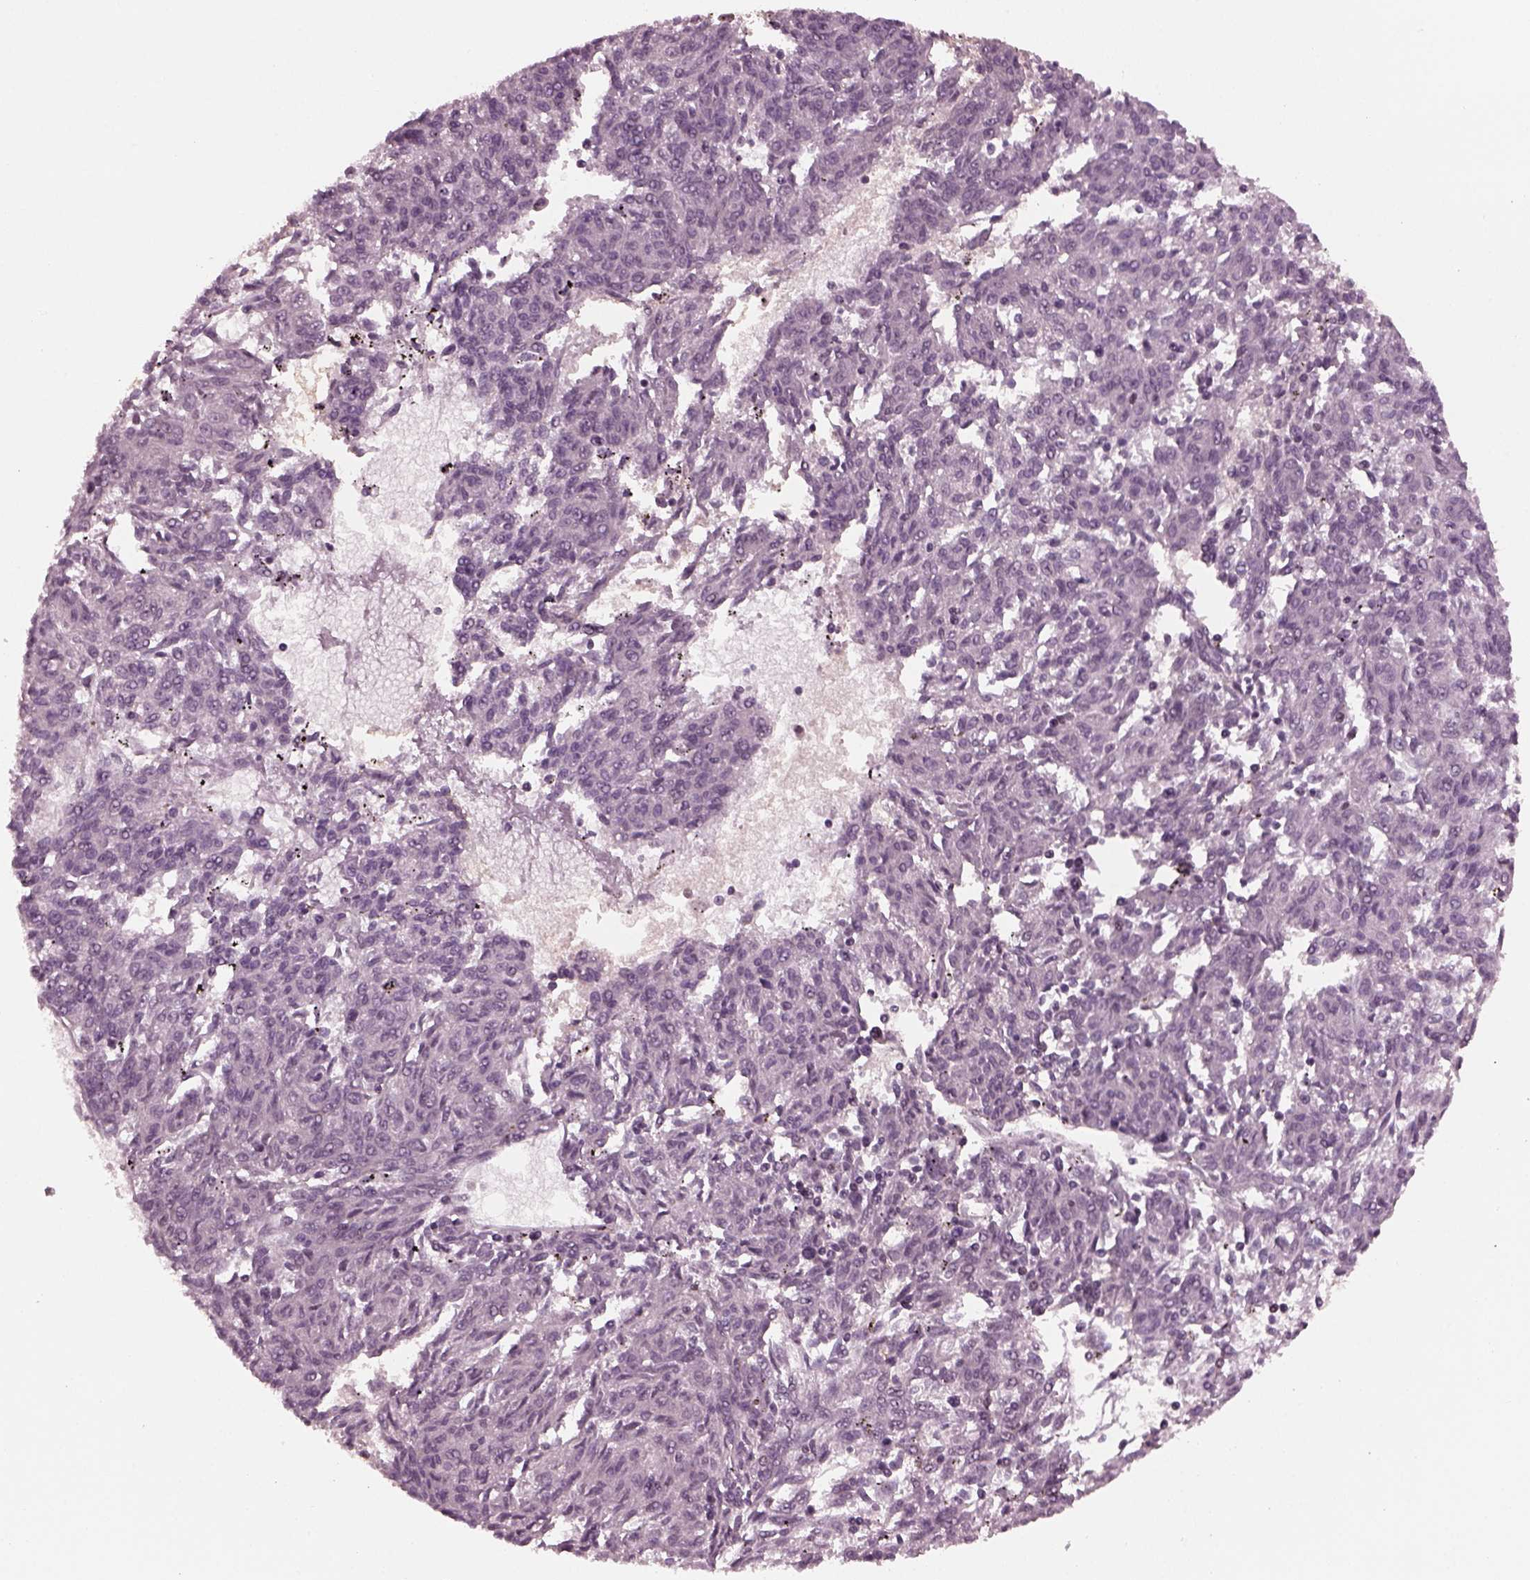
{"staining": {"intensity": "negative", "quantity": "none", "location": "none"}, "tissue": "melanoma", "cell_type": "Tumor cells", "image_type": "cancer", "snomed": [{"axis": "morphology", "description": "Malignant melanoma, NOS"}, {"axis": "topography", "description": "Skin"}], "caption": "This is an IHC photomicrograph of melanoma. There is no positivity in tumor cells.", "gene": "RUVBL2", "patient": {"sex": "female", "age": 72}}